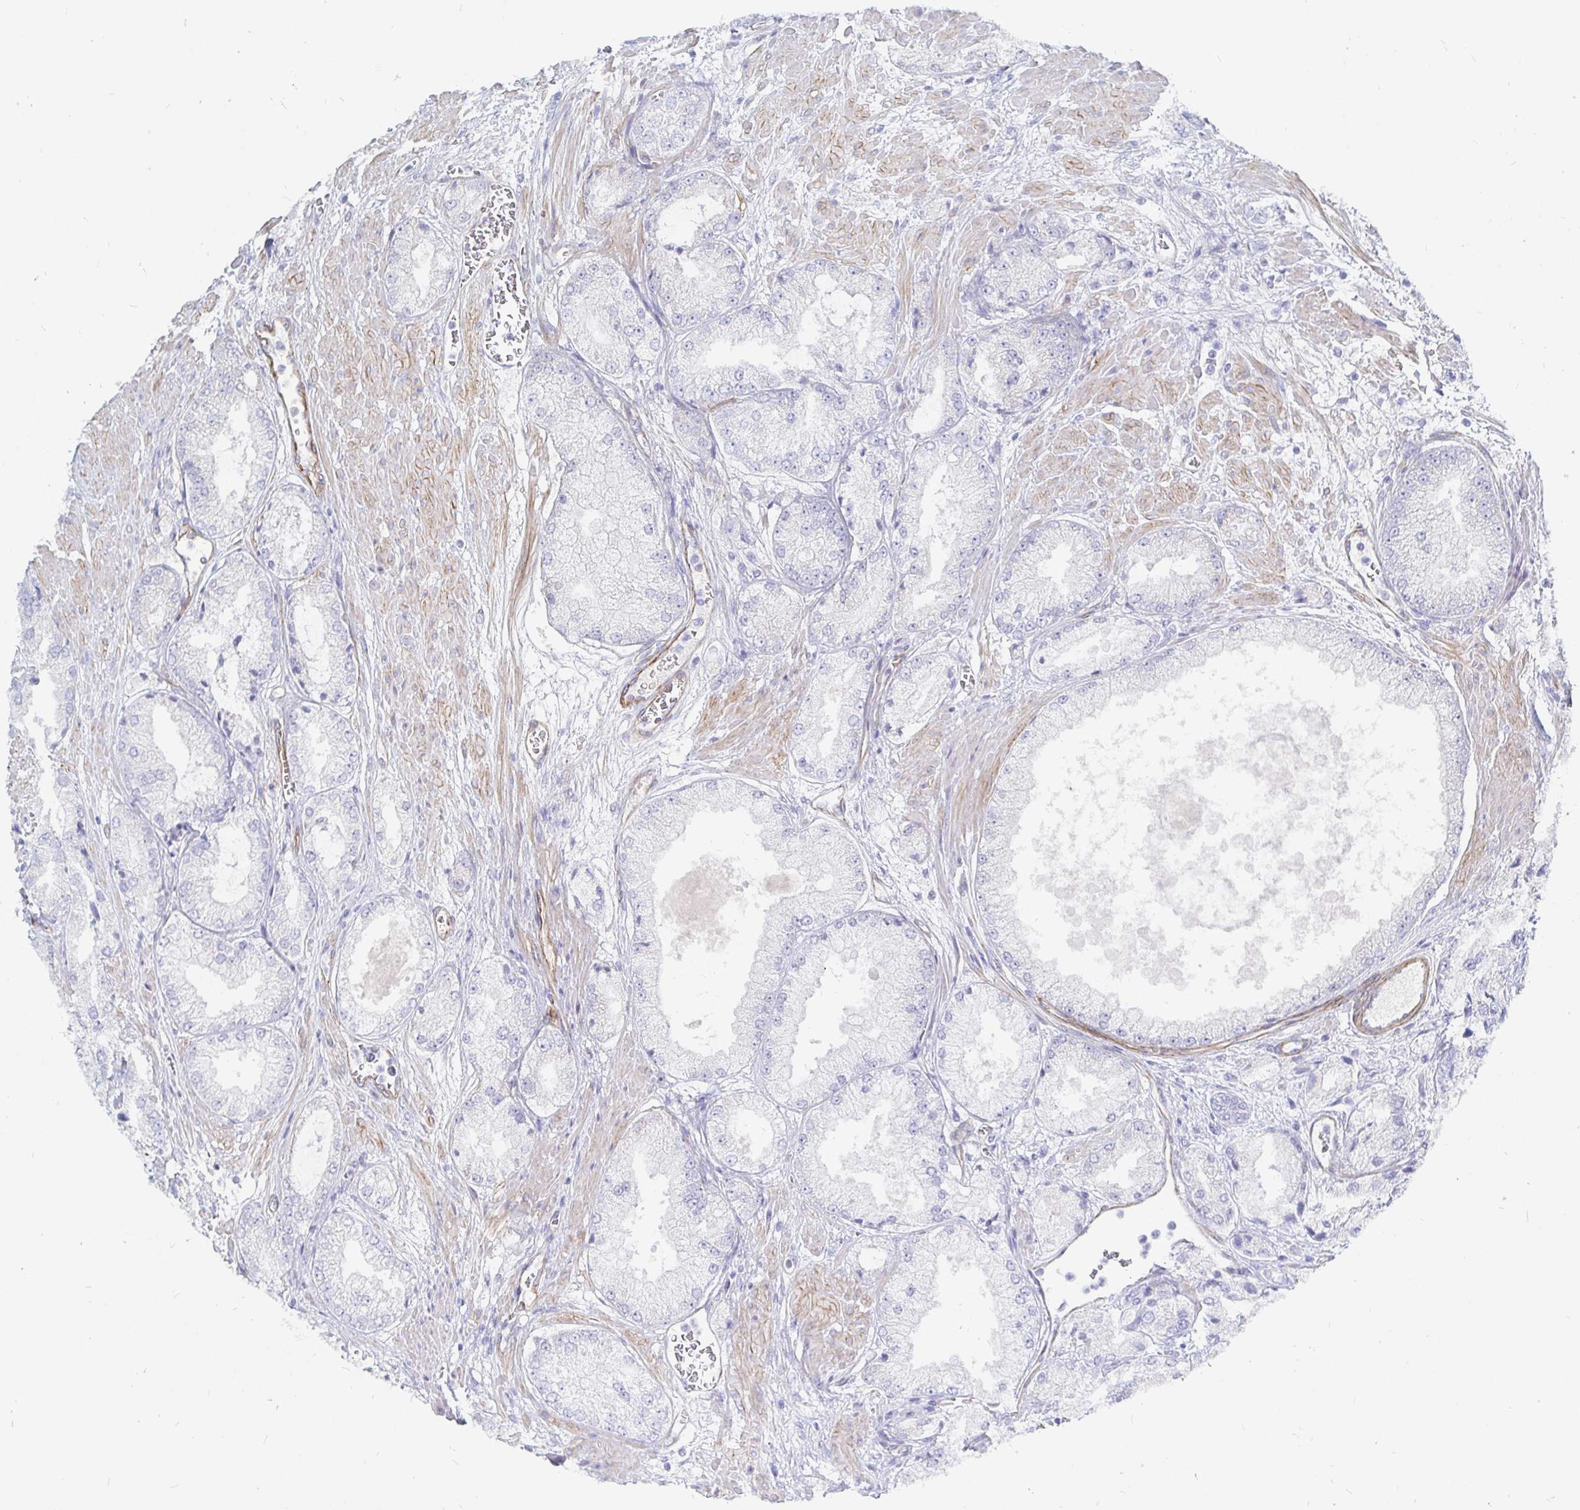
{"staining": {"intensity": "negative", "quantity": "none", "location": "none"}, "tissue": "prostate cancer", "cell_type": "Tumor cells", "image_type": "cancer", "snomed": [{"axis": "morphology", "description": "Adenocarcinoma, High grade"}, {"axis": "topography", "description": "Prostate"}], "caption": "There is no significant positivity in tumor cells of prostate adenocarcinoma (high-grade).", "gene": "COX16", "patient": {"sex": "male", "age": 68}}